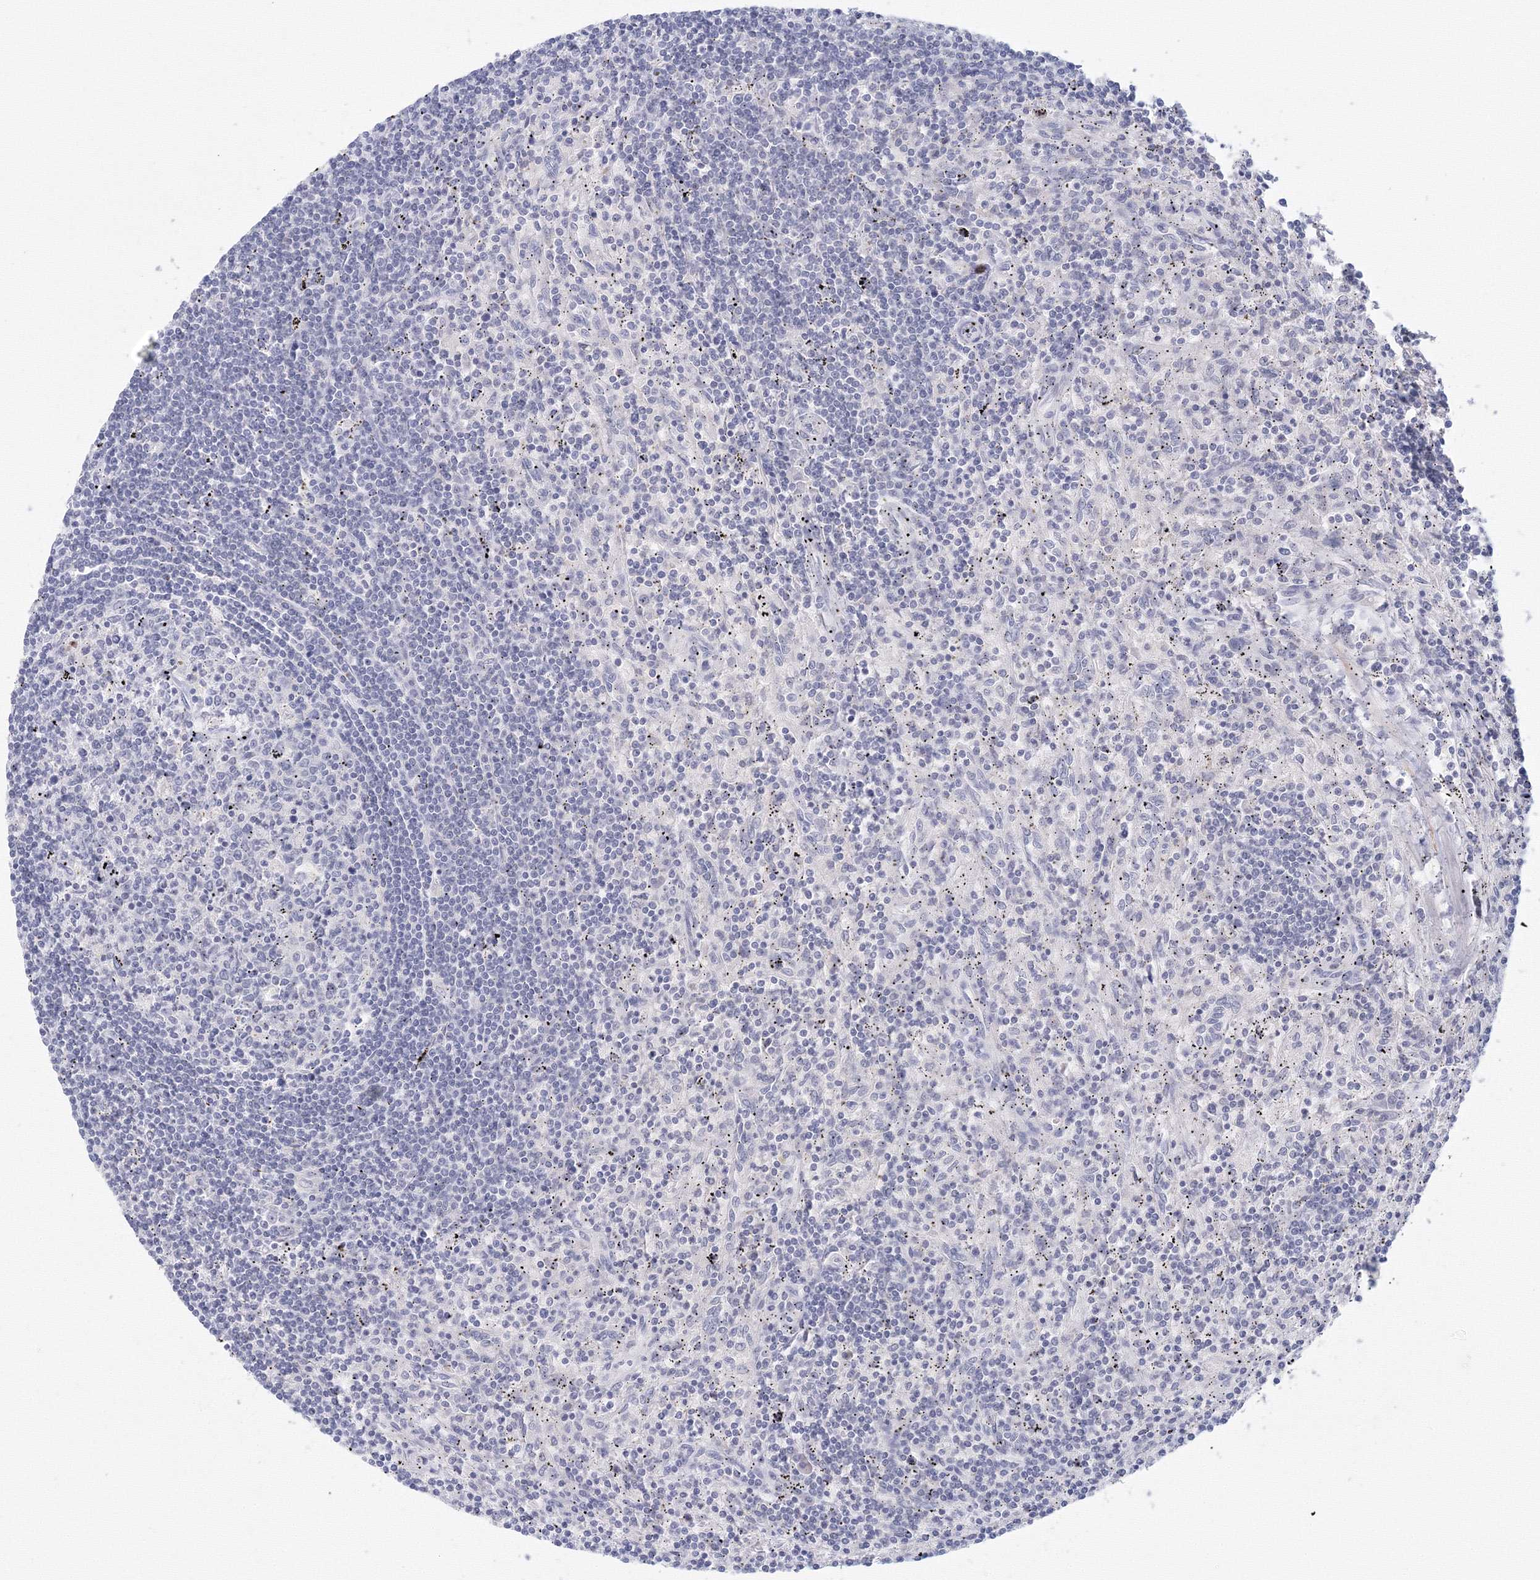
{"staining": {"intensity": "negative", "quantity": "none", "location": "none"}, "tissue": "lymphoma", "cell_type": "Tumor cells", "image_type": "cancer", "snomed": [{"axis": "morphology", "description": "Malignant lymphoma, non-Hodgkin's type, Low grade"}, {"axis": "topography", "description": "Spleen"}], "caption": "High power microscopy image of an immunohistochemistry (IHC) photomicrograph of lymphoma, revealing no significant positivity in tumor cells.", "gene": "TACC2", "patient": {"sex": "male", "age": 76}}